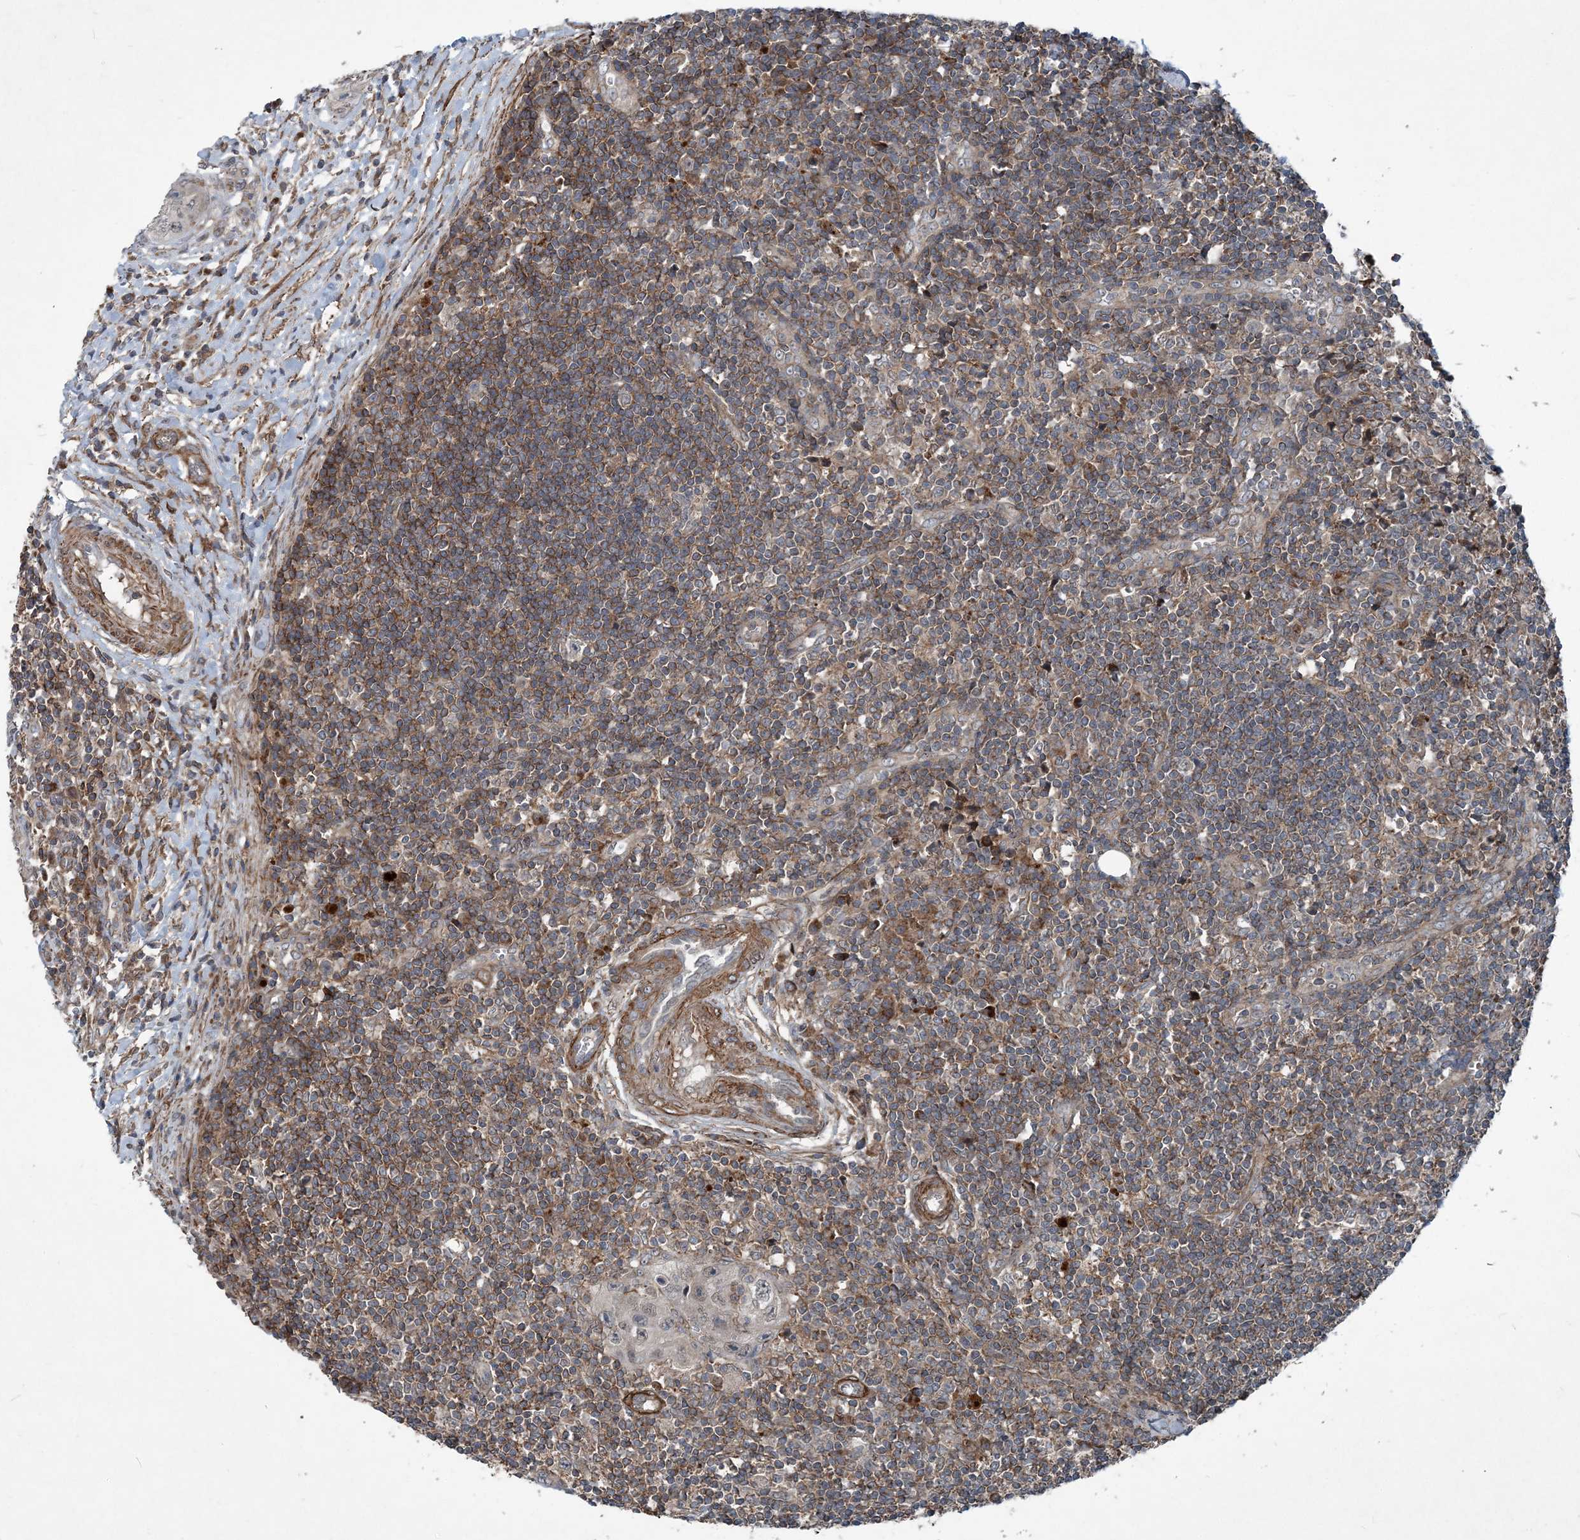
{"staining": {"intensity": "strong", "quantity": "25%-75%", "location": "cytoplasmic/membranous"}, "tissue": "lymph node", "cell_type": "Non-germinal center cells", "image_type": "normal", "snomed": [{"axis": "morphology", "description": "Normal tissue, NOS"}, {"axis": "morphology", "description": "Squamous cell carcinoma, metastatic, NOS"}, {"axis": "topography", "description": "Lymph node"}], "caption": "Protein analysis of benign lymph node reveals strong cytoplasmic/membranous staining in approximately 25%-75% of non-germinal center cells. (DAB (3,3'-diaminobenzidine) IHC with brightfield microscopy, high magnification).", "gene": "NDUFA2", "patient": {"sex": "male", "age": 73}}